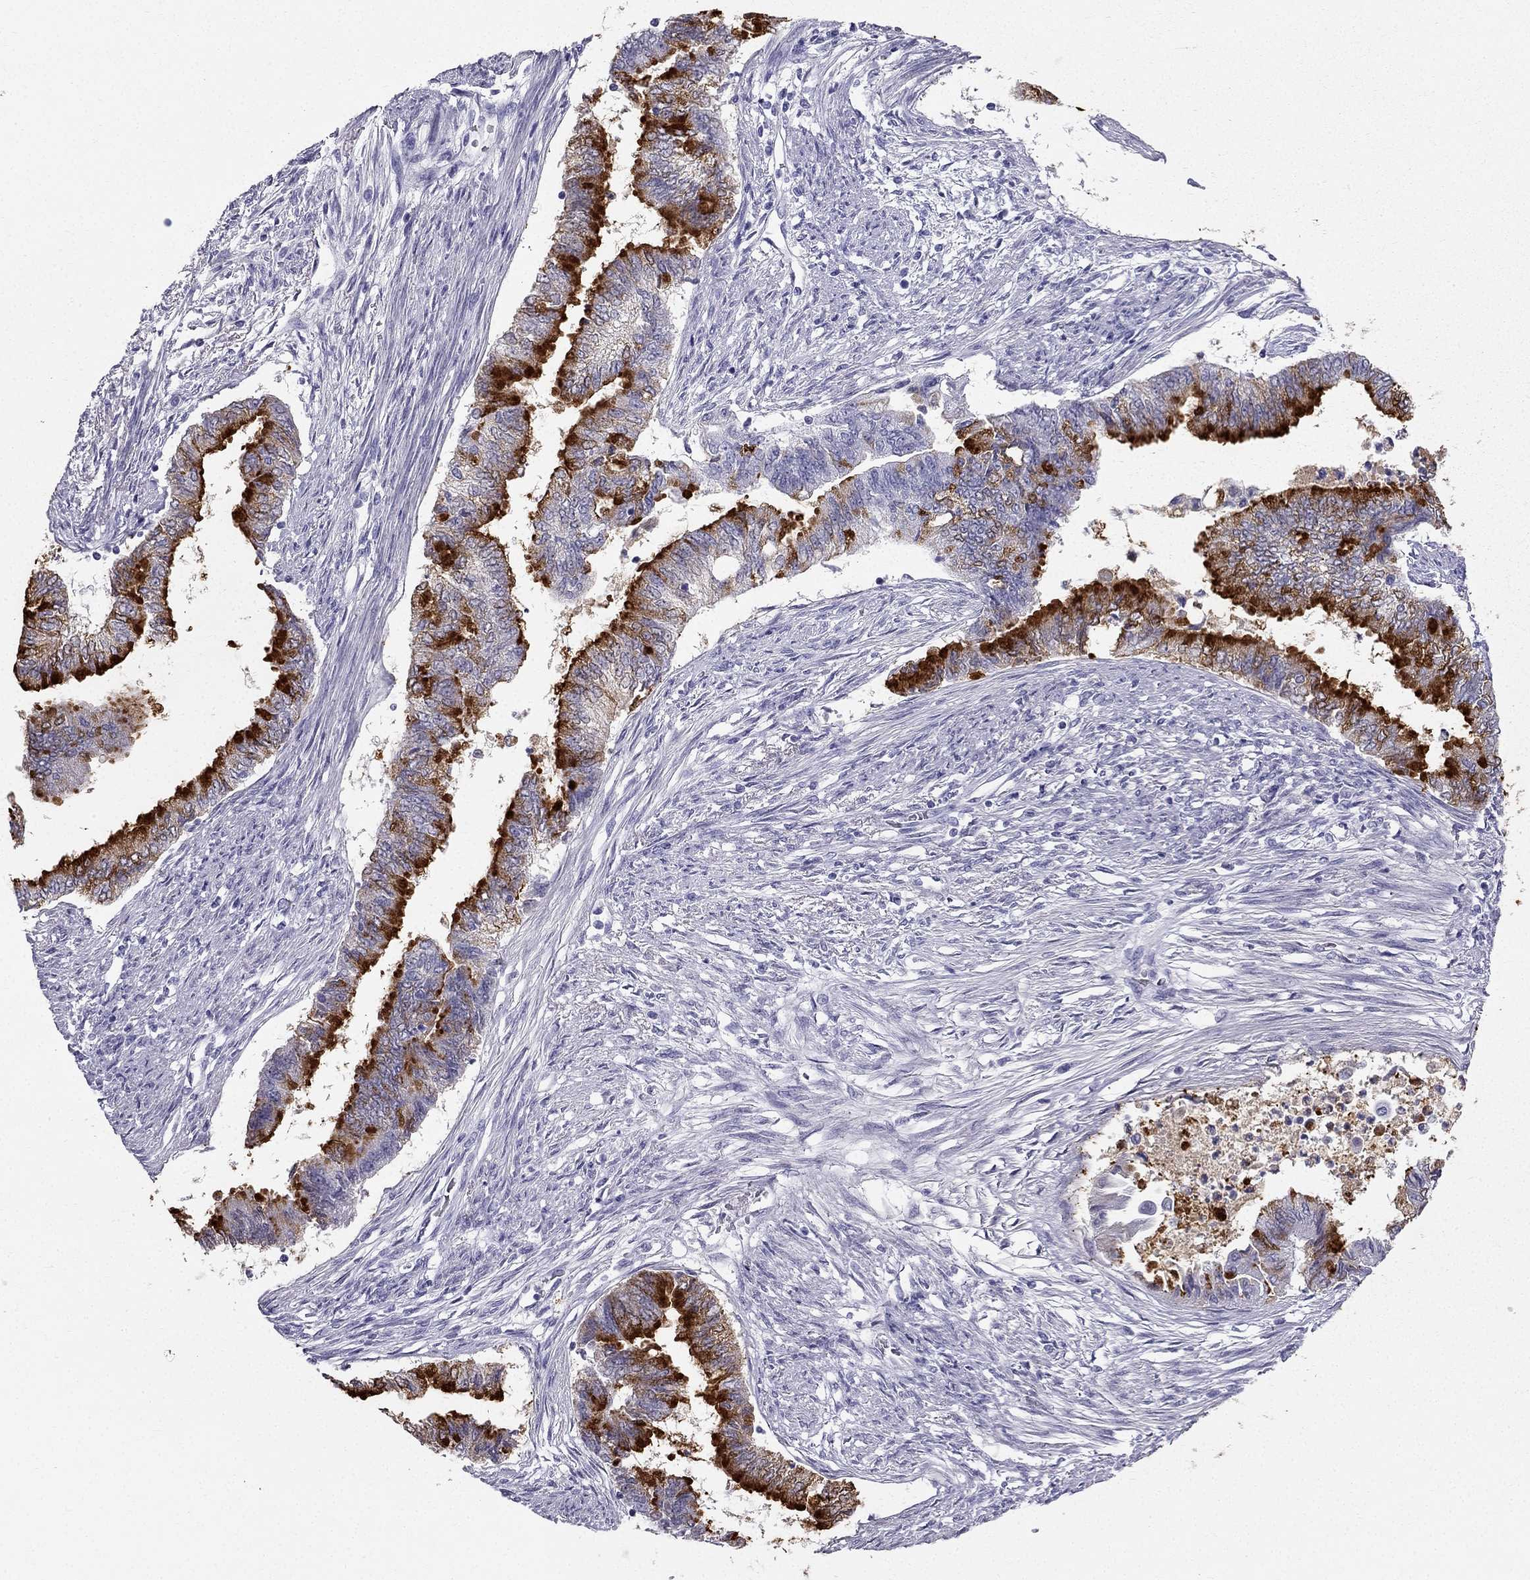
{"staining": {"intensity": "moderate", "quantity": "<25%", "location": "cytoplasmic/membranous"}, "tissue": "endometrial cancer", "cell_type": "Tumor cells", "image_type": "cancer", "snomed": [{"axis": "morphology", "description": "Adenocarcinoma, NOS"}, {"axis": "topography", "description": "Endometrium"}], "caption": "There is low levels of moderate cytoplasmic/membranous expression in tumor cells of adenocarcinoma (endometrial), as demonstrated by immunohistochemical staining (brown color).", "gene": "TFF3", "patient": {"sex": "female", "age": 65}}